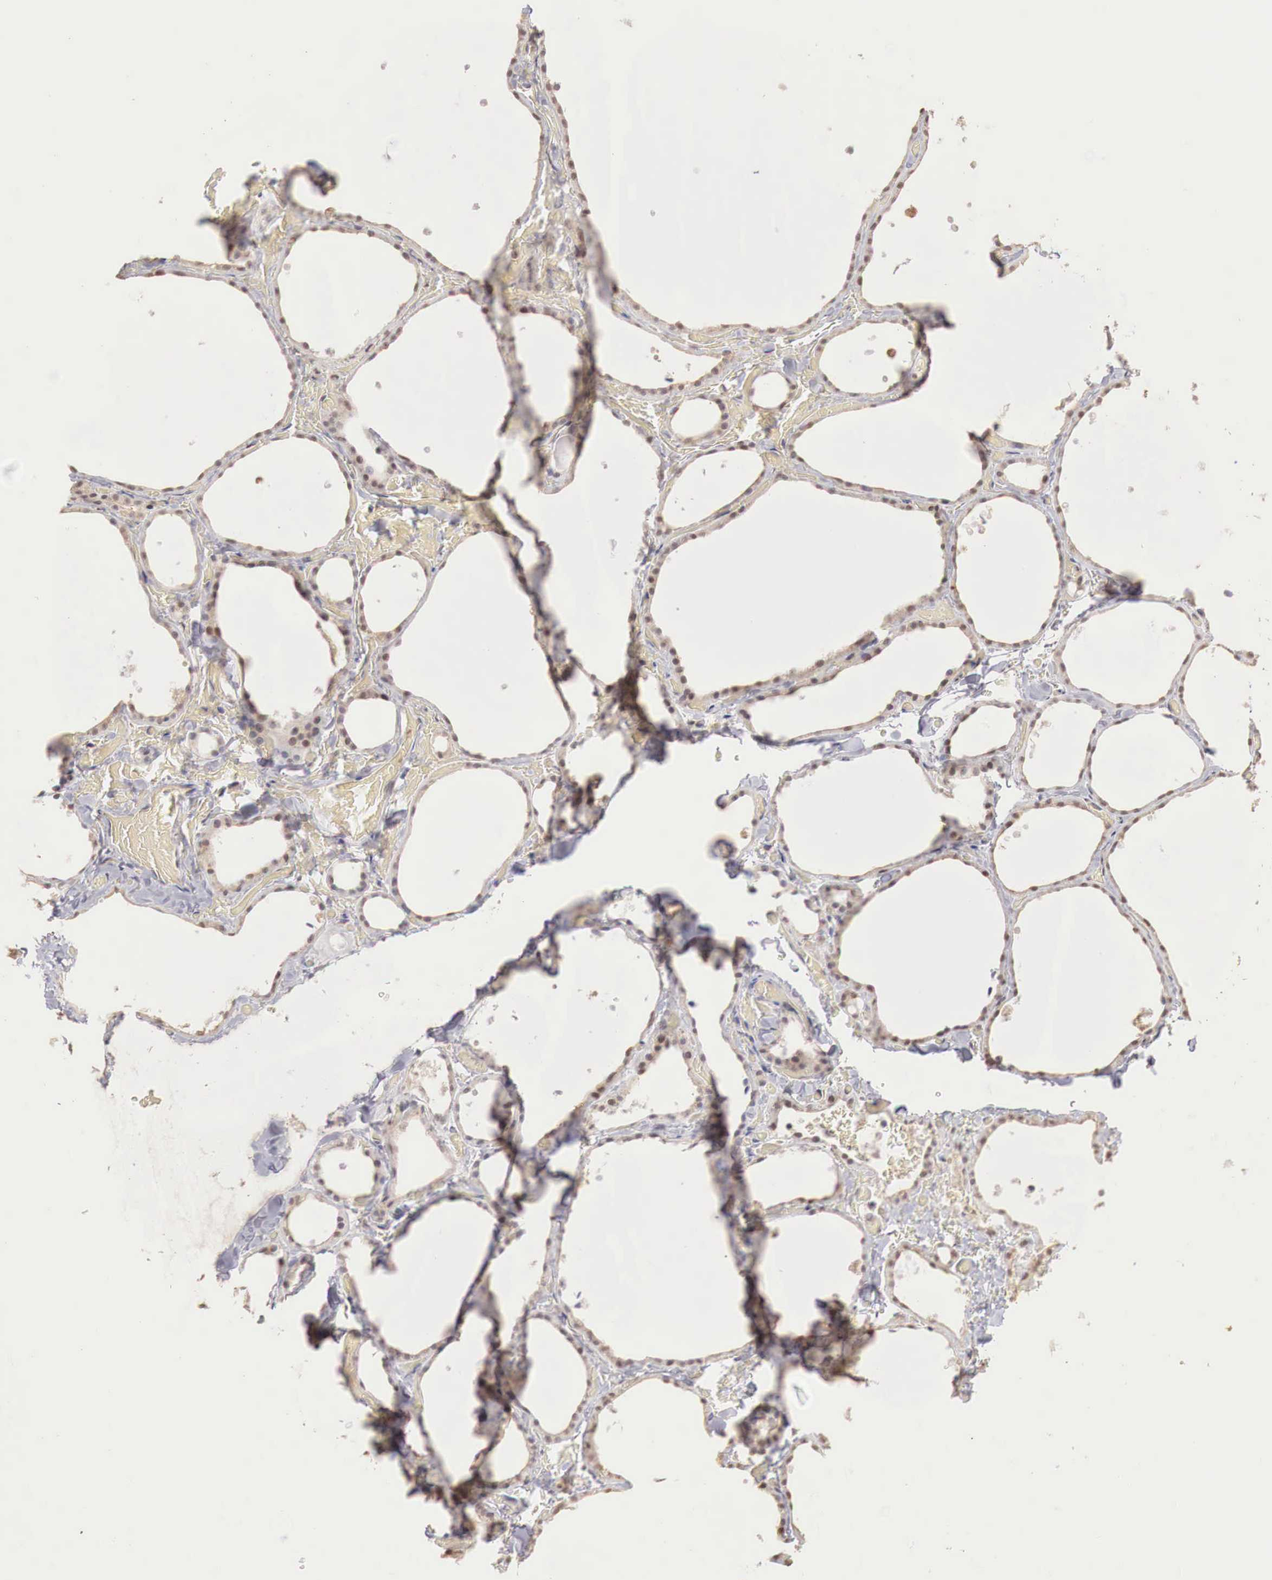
{"staining": {"intensity": "weak", "quantity": ">75%", "location": "cytoplasmic/membranous"}, "tissue": "thyroid gland", "cell_type": "Glandular cells", "image_type": "normal", "snomed": [{"axis": "morphology", "description": "Normal tissue, NOS"}, {"axis": "topography", "description": "Thyroid gland"}], "caption": "Immunohistochemical staining of benign thyroid gland displays >75% levels of weak cytoplasmic/membranous protein positivity in about >75% of glandular cells.", "gene": "TBC1D9", "patient": {"sex": "male", "age": 34}}